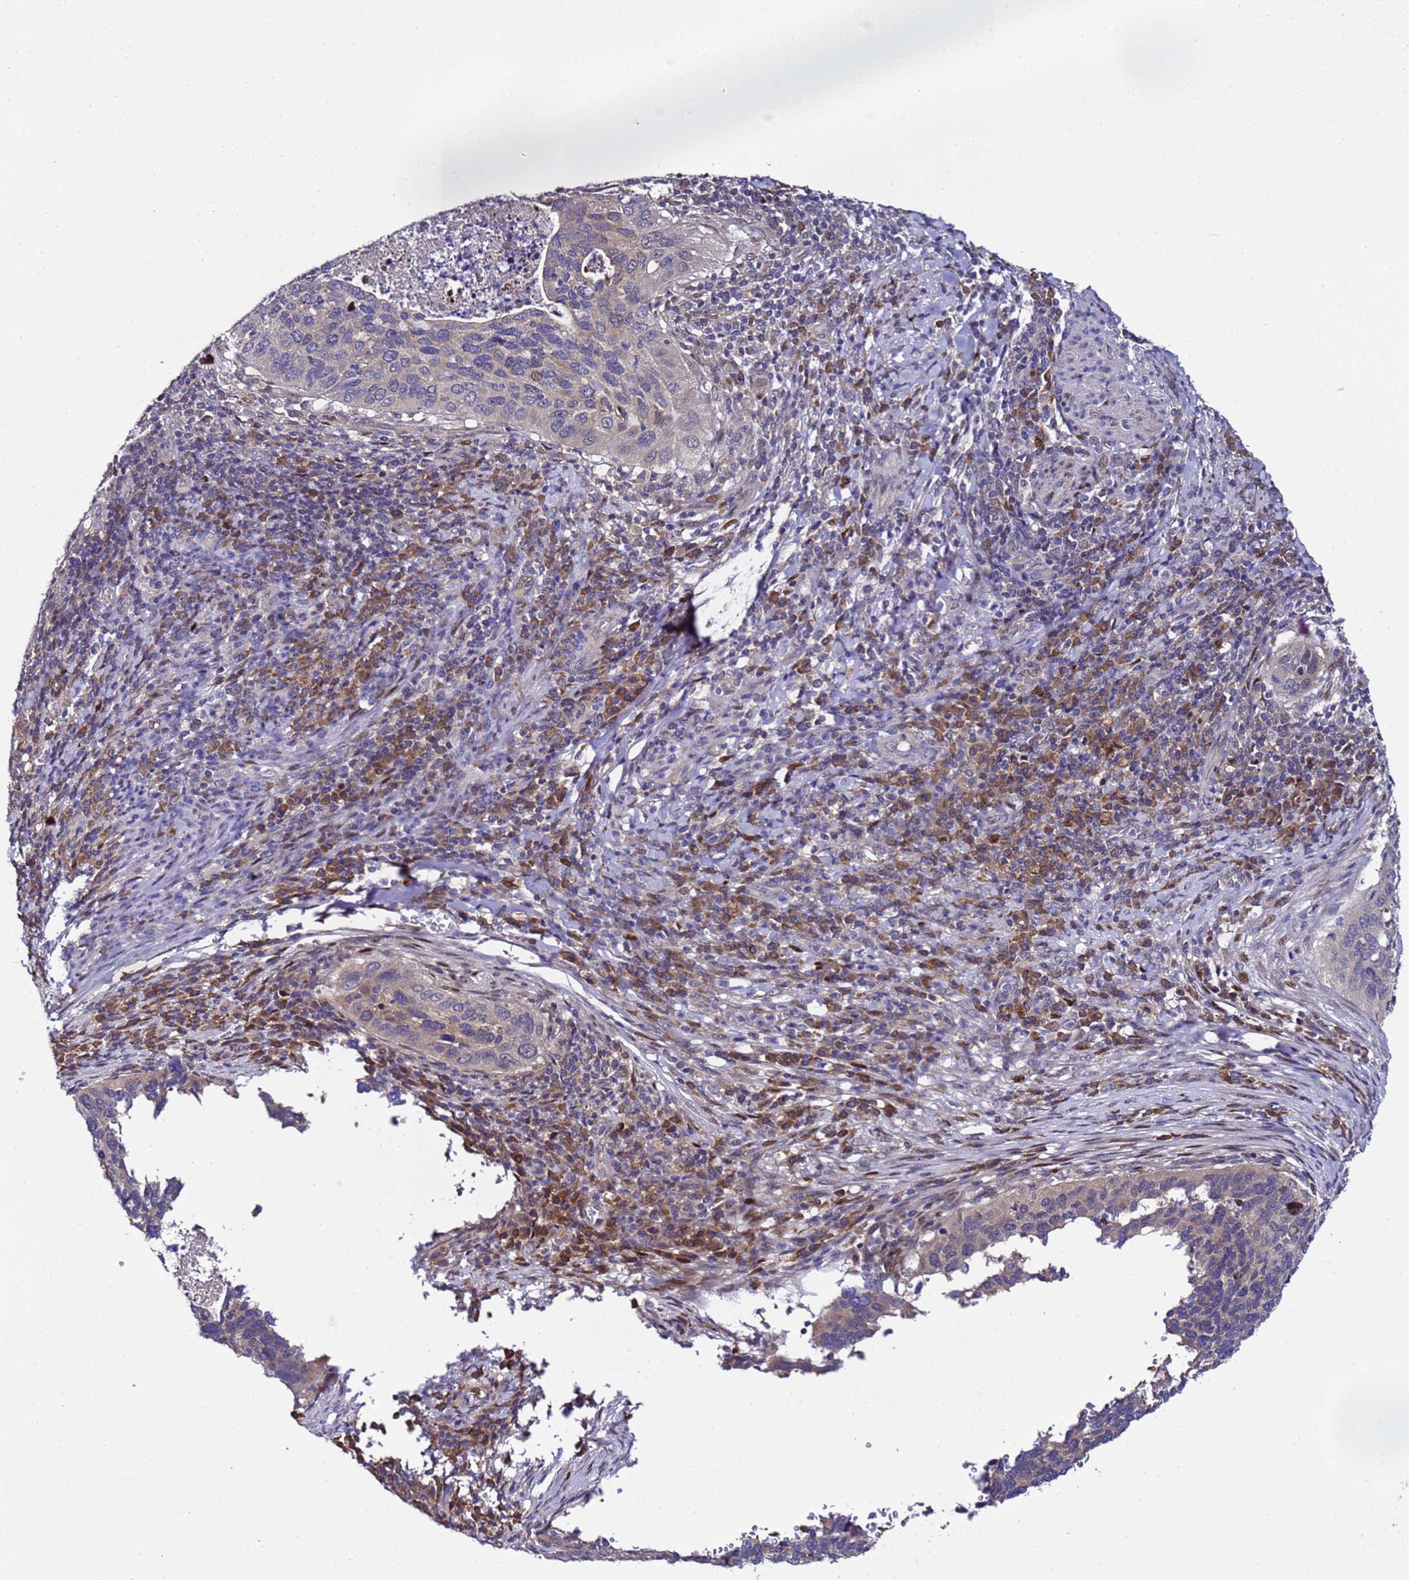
{"staining": {"intensity": "negative", "quantity": "none", "location": "none"}, "tissue": "cervical cancer", "cell_type": "Tumor cells", "image_type": "cancer", "snomed": [{"axis": "morphology", "description": "Squamous cell carcinoma, NOS"}, {"axis": "topography", "description": "Cervix"}], "caption": "This histopathology image is of squamous cell carcinoma (cervical) stained with IHC to label a protein in brown with the nuclei are counter-stained blue. There is no expression in tumor cells.", "gene": "ALG3", "patient": {"sex": "female", "age": 38}}